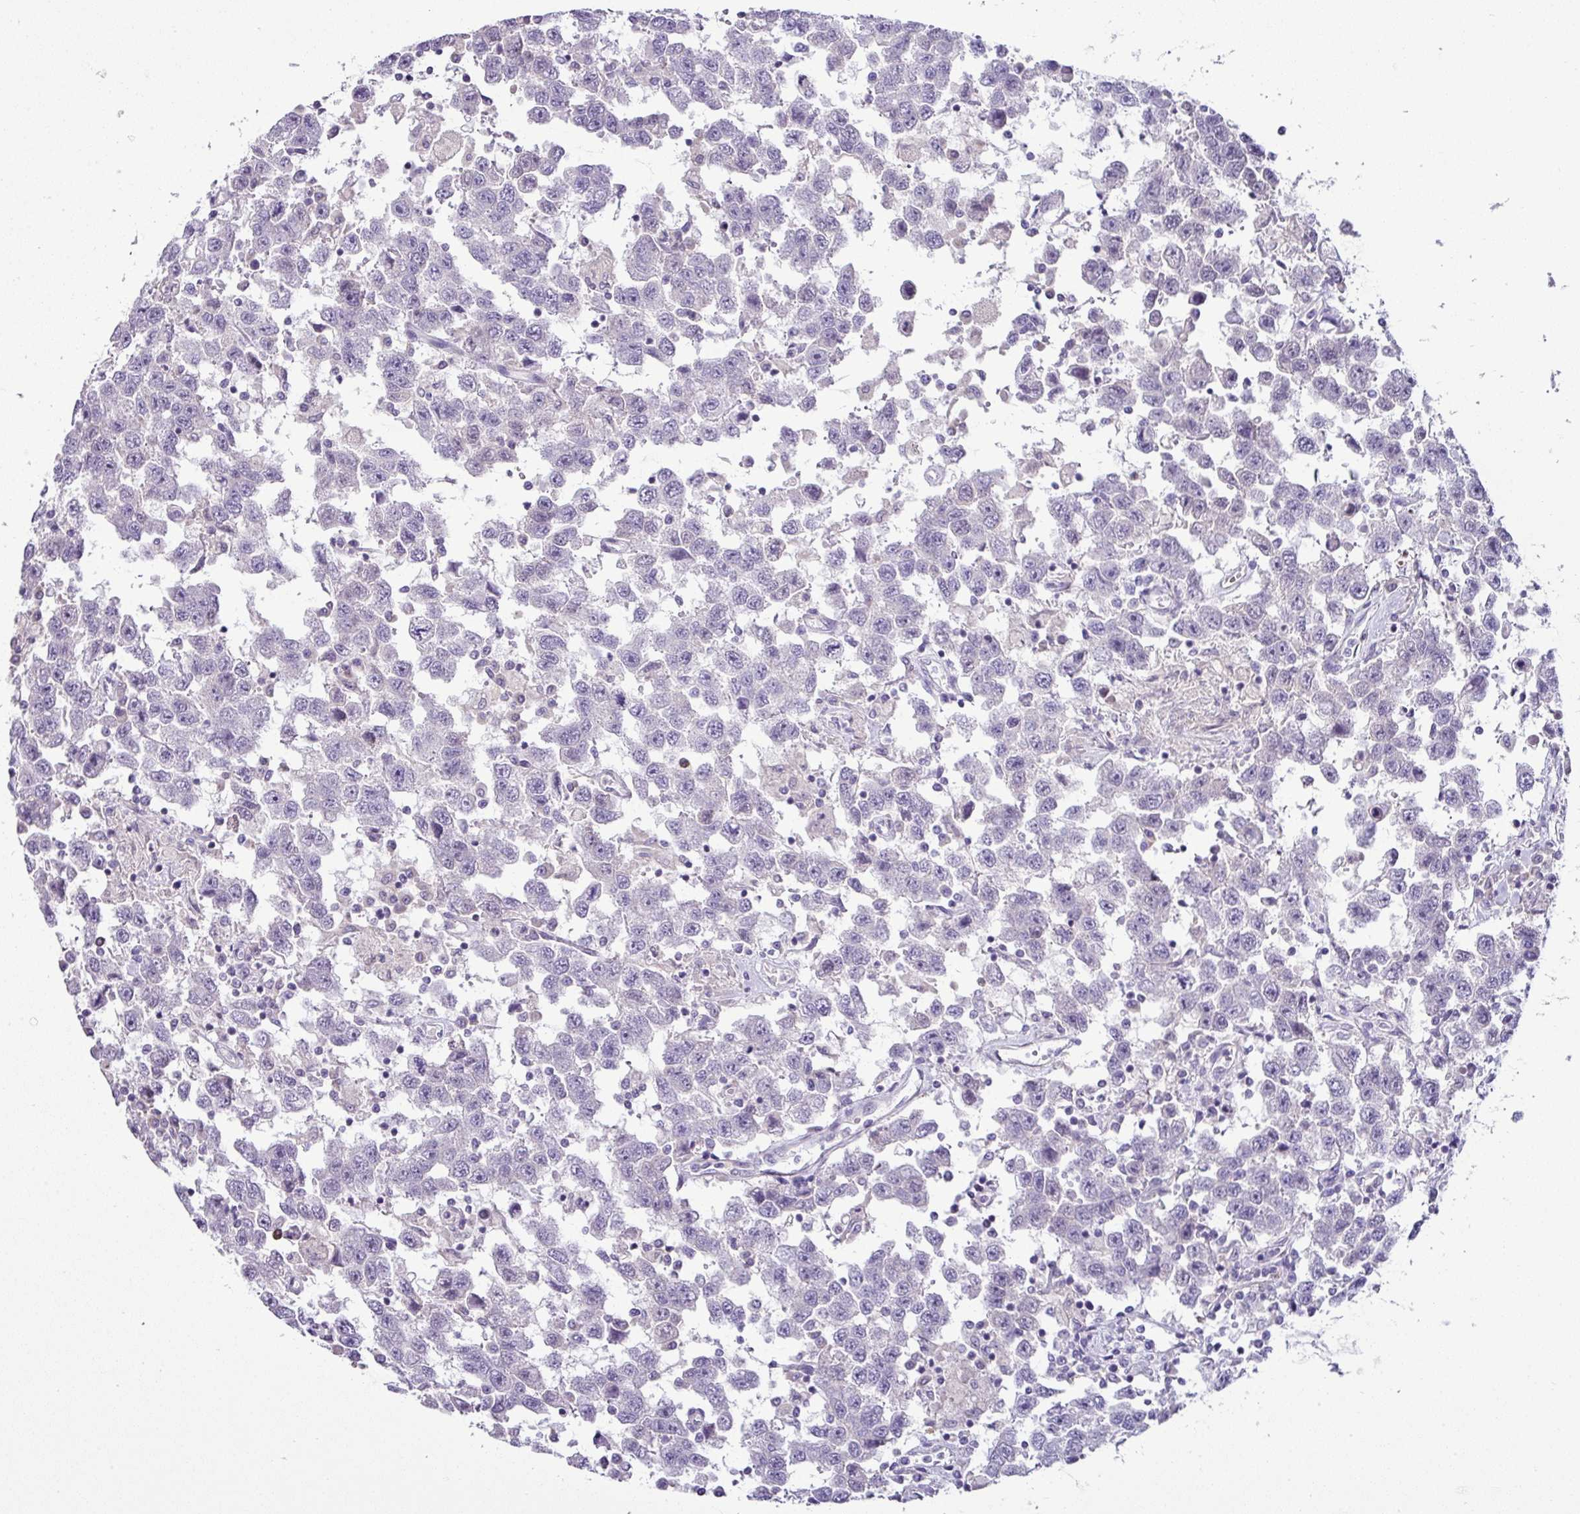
{"staining": {"intensity": "negative", "quantity": "none", "location": "none"}, "tissue": "testis cancer", "cell_type": "Tumor cells", "image_type": "cancer", "snomed": [{"axis": "morphology", "description": "Seminoma, NOS"}, {"axis": "topography", "description": "Testis"}], "caption": "Tumor cells show no significant protein staining in testis cancer (seminoma).", "gene": "HBEGF", "patient": {"sex": "male", "age": 41}}